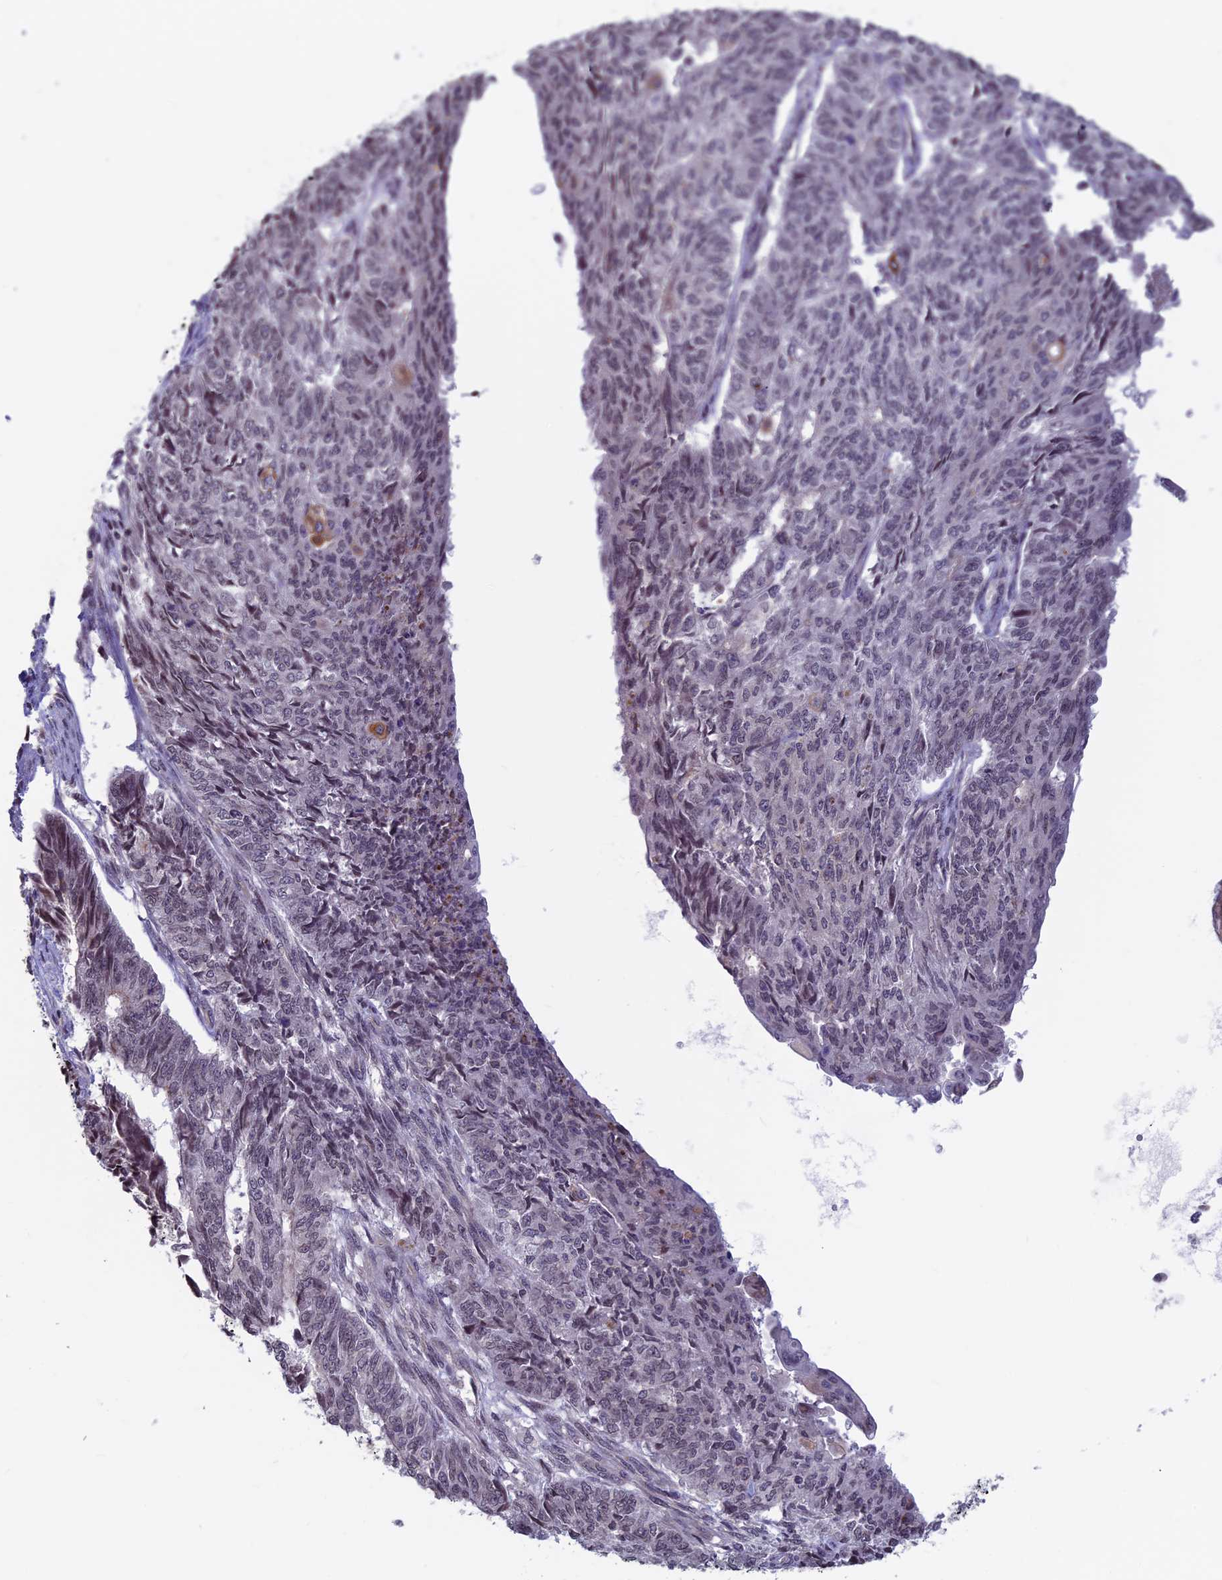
{"staining": {"intensity": "weak", "quantity": "<25%", "location": "nuclear"}, "tissue": "endometrial cancer", "cell_type": "Tumor cells", "image_type": "cancer", "snomed": [{"axis": "morphology", "description": "Adenocarcinoma, NOS"}, {"axis": "topography", "description": "Endometrium"}], "caption": "Protein analysis of endometrial cancer demonstrates no significant staining in tumor cells.", "gene": "SPIRE1", "patient": {"sex": "female", "age": 32}}